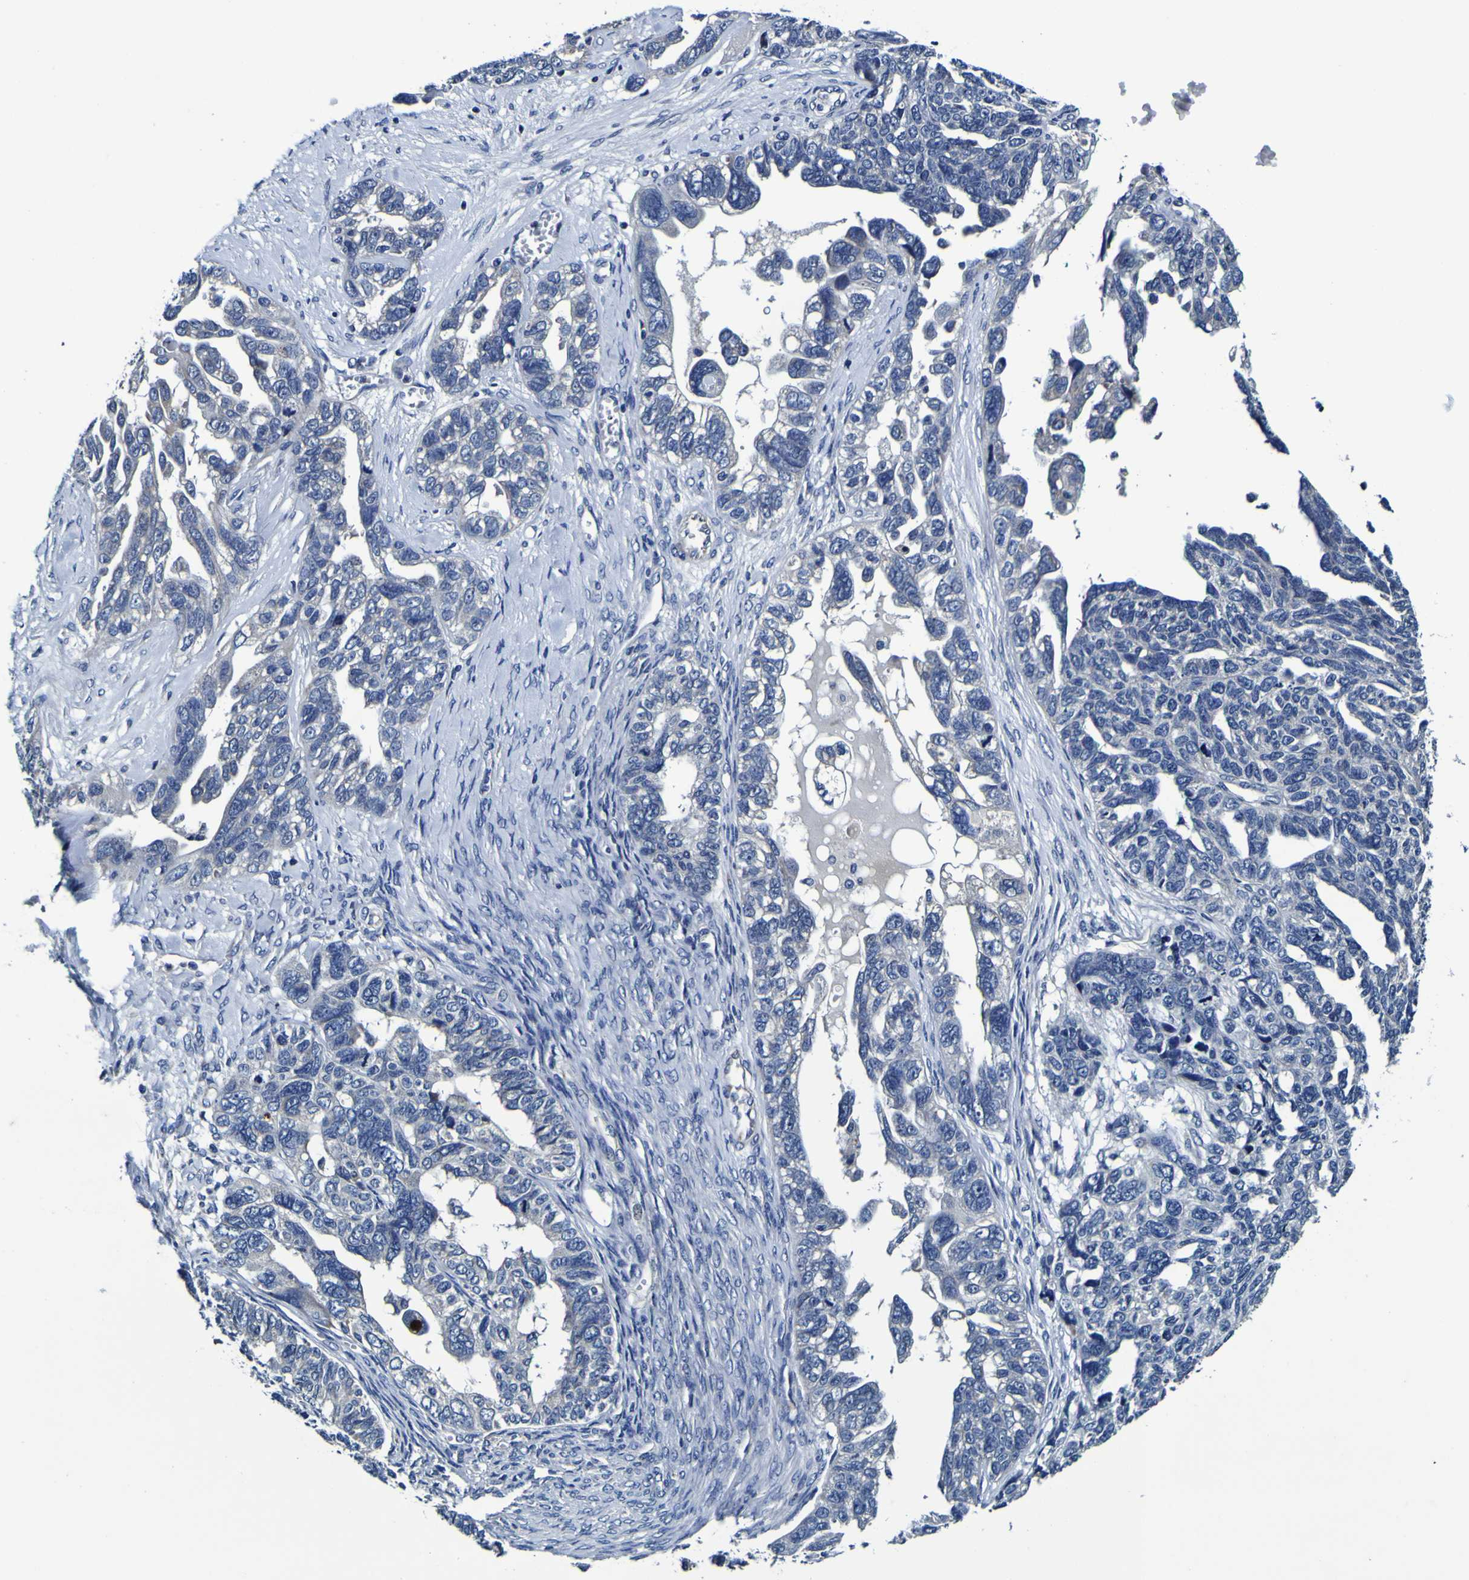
{"staining": {"intensity": "negative", "quantity": "none", "location": "none"}, "tissue": "ovarian cancer", "cell_type": "Tumor cells", "image_type": "cancer", "snomed": [{"axis": "morphology", "description": "Cystadenocarcinoma, serous, NOS"}, {"axis": "topography", "description": "Ovary"}], "caption": "Ovarian serous cystadenocarcinoma was stained to show a protein in brown. There is no significant expression in tumor cells.", "gene": "PANK4", "patient": {"sex": "female", "age": 79}}